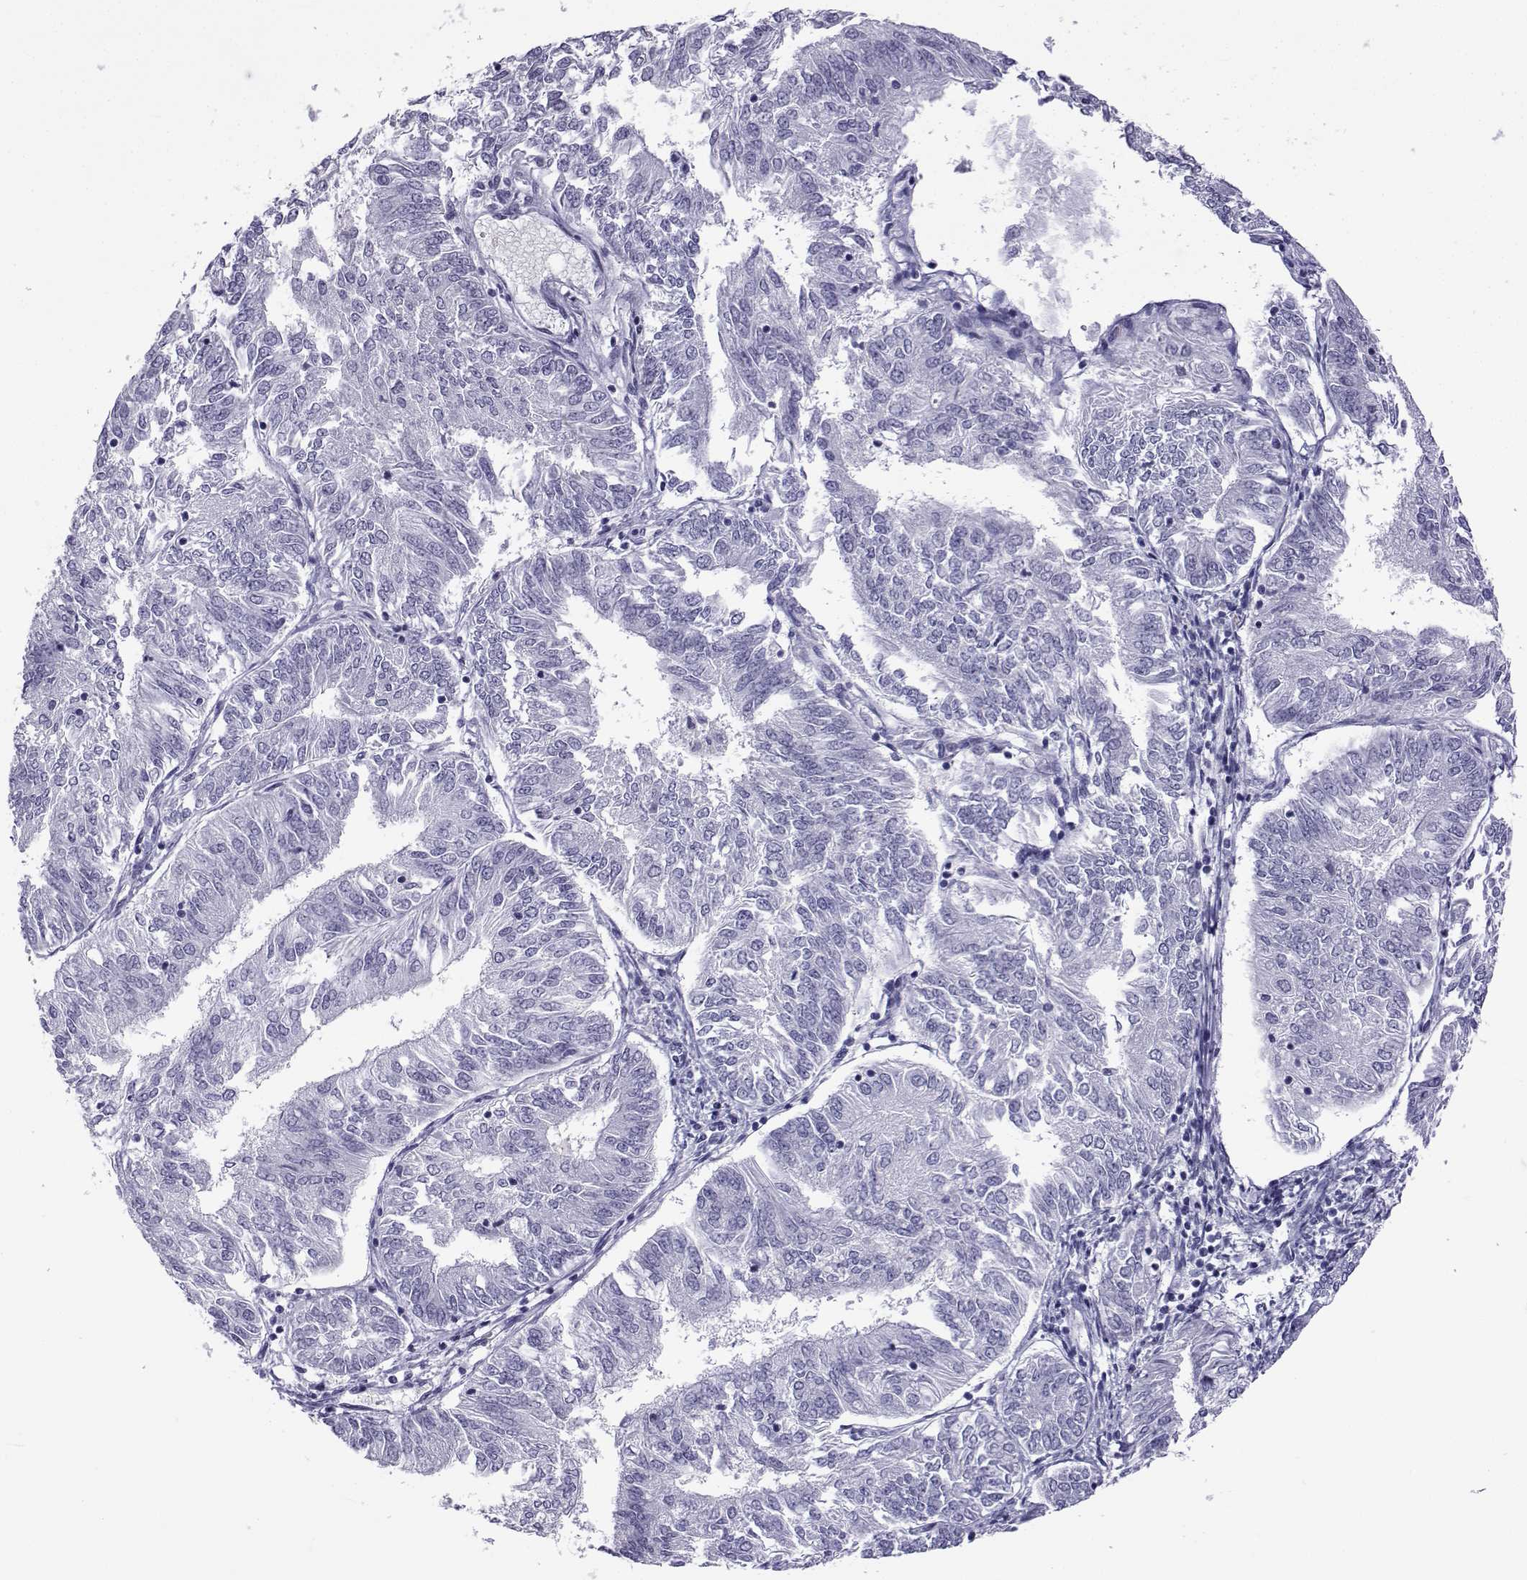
{"staining": {"intensity": "negative", "quantity": "none", "location": "none"}, "tissue": "endometrial cancer", "cell_type": "Tumor cells", "image_type": "cancer", "snomed": [{"axis": "morphology", "description": "Adenocarcinoma, NOS"}, {"axis": "topography", "description": "Endometrium"}], "caption": "An IHC micrograph of adenocarcinoma (endometrial) is shown. There is no staining in tumor cells of adenocarcinoma (endometrial).", "gene": "ACTL7A", "patient": {"sex": "female", "age": 58}}